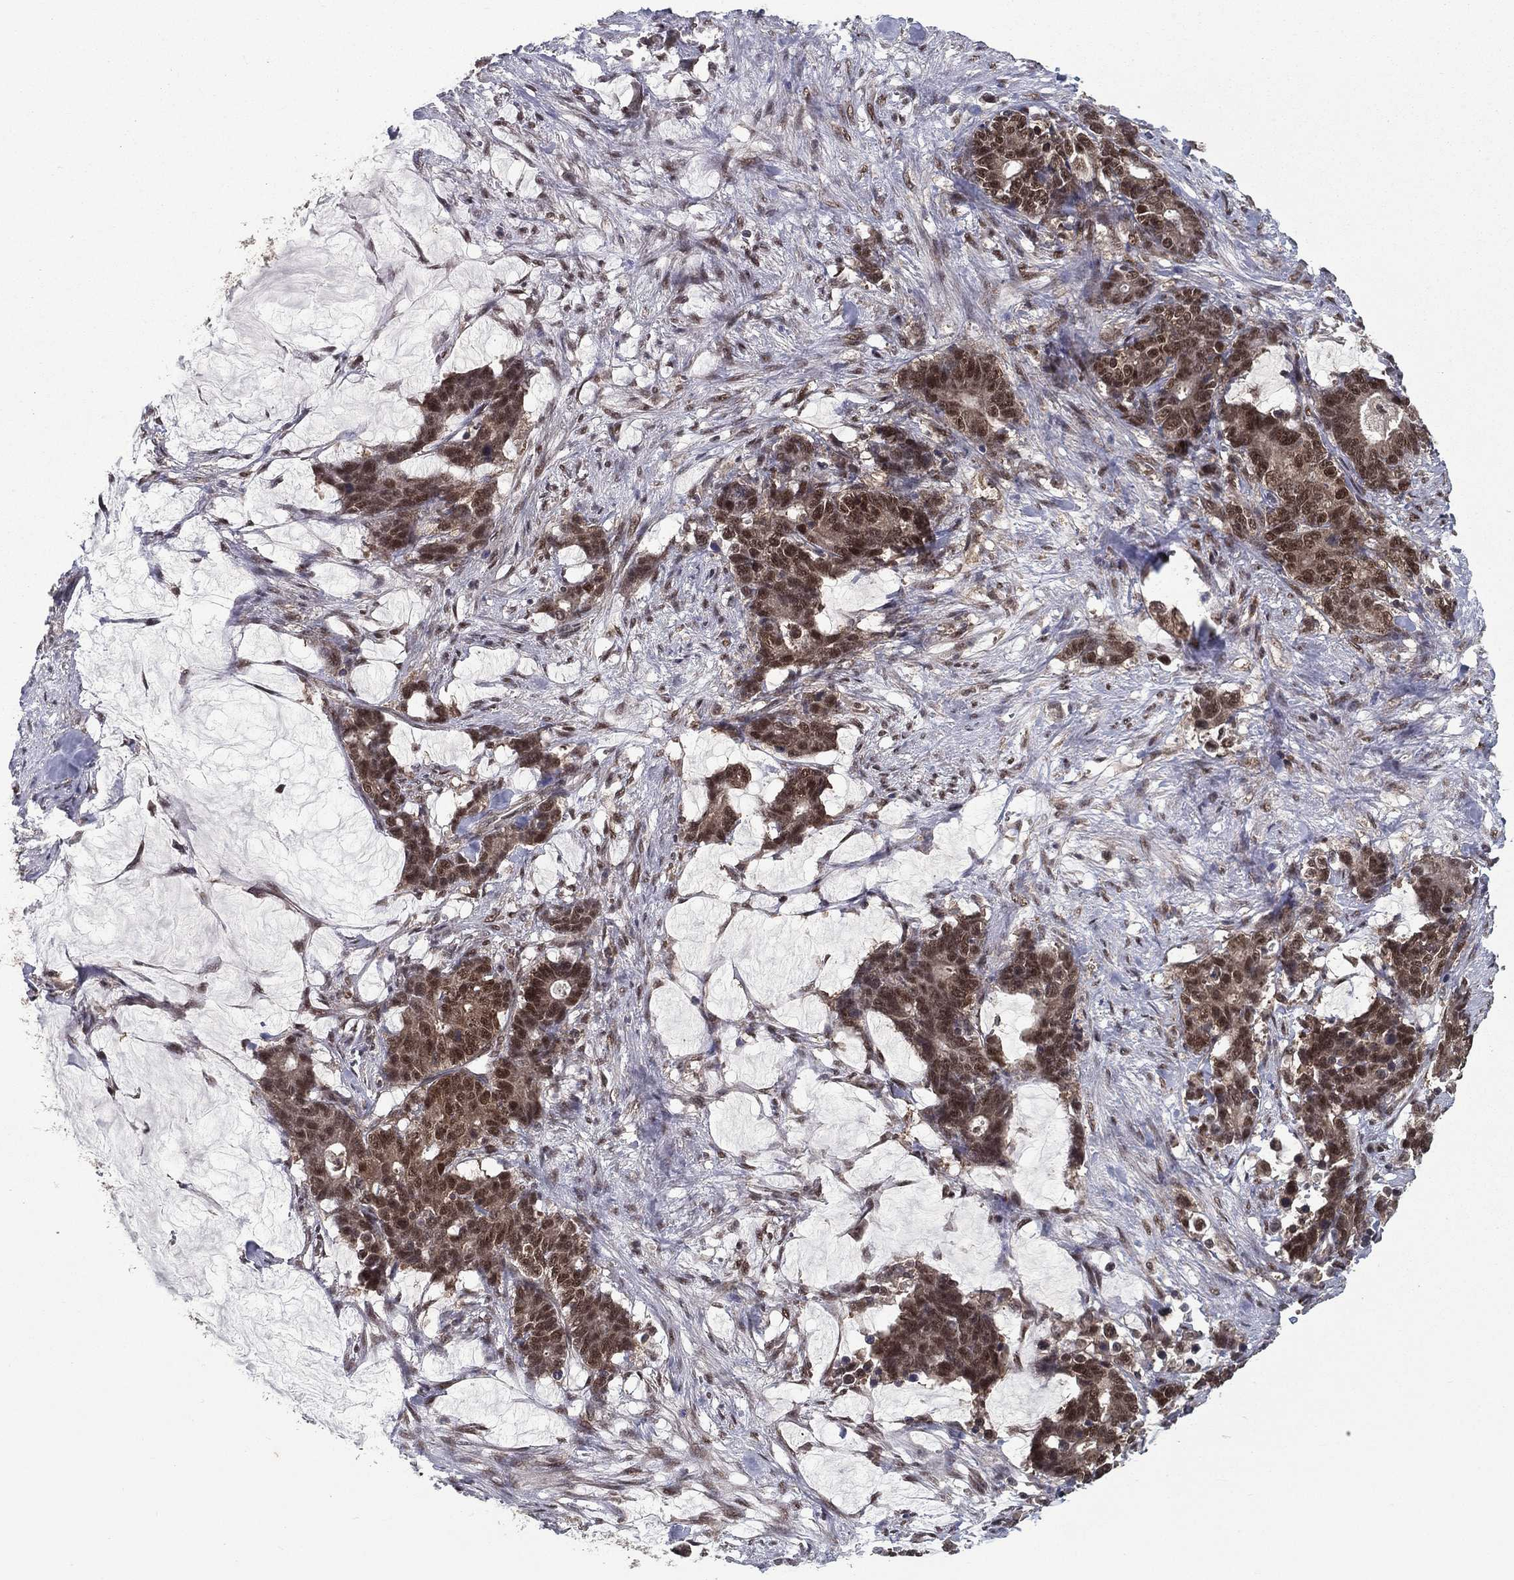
{"staining": {"intensity": "moderate", "quantity": "25%-75%", "location": "cytoplasmic/membranous,nuclear"}, "tissue": "stomach cancer", "cell_type": "Tumor cells", "image_type": "cancer", "snomed": [{"axis": "morphology", "description": "Normal tissue, NOS"}, {"axis": "morphology", "description": "Adenocarcinoma, NOS"}, {"axis": "topography", "description": "Stomach"}], "caption": "Stomach adenocarcinoma stained with a brown dye demonstrates moderate cytoplasmic/membranous and nuclear positive expression in approximately 25%-75% of tumor cells.", "gene": "CARM1", "patient": {"sex": "female", "age": 64}}